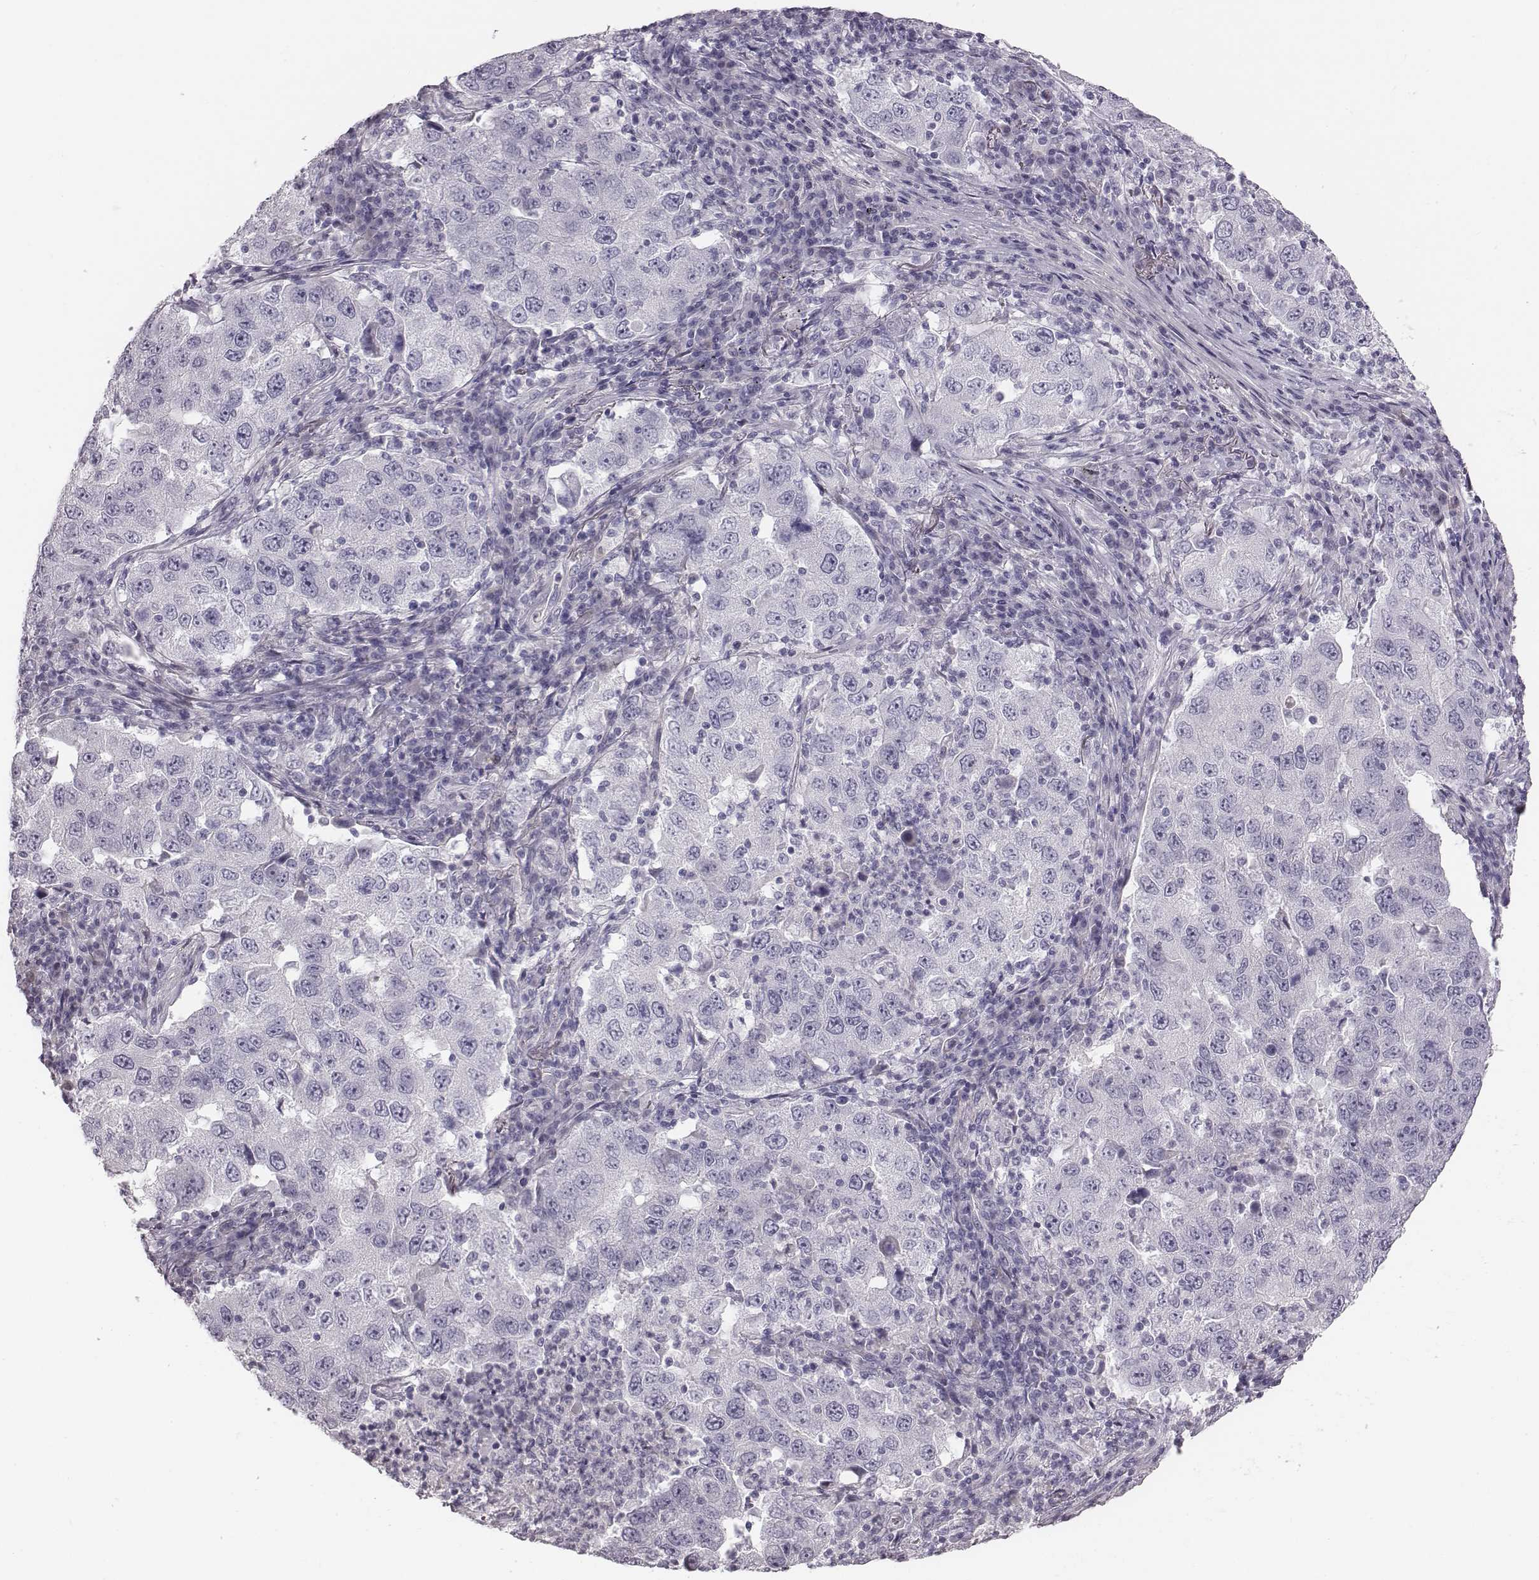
{"staining": {"intensity": "negative", "quantity": "none", "location": "none"}, "tissue": "lung cancer", "cell_type": "Tumor cells", "image_type": "cancer", "snomed": [{"axis": "morphology", "description": "Adenocarcinoma, NOS"}, {"axis": "topography", "description": "Lung"}], "caption": "This is an immunohistochemistry image of lung adenocarcinoma. There is no positivity in tumor cells.", "gene": "CRISP1", "patient": {"sex": "male", "age": 73}}